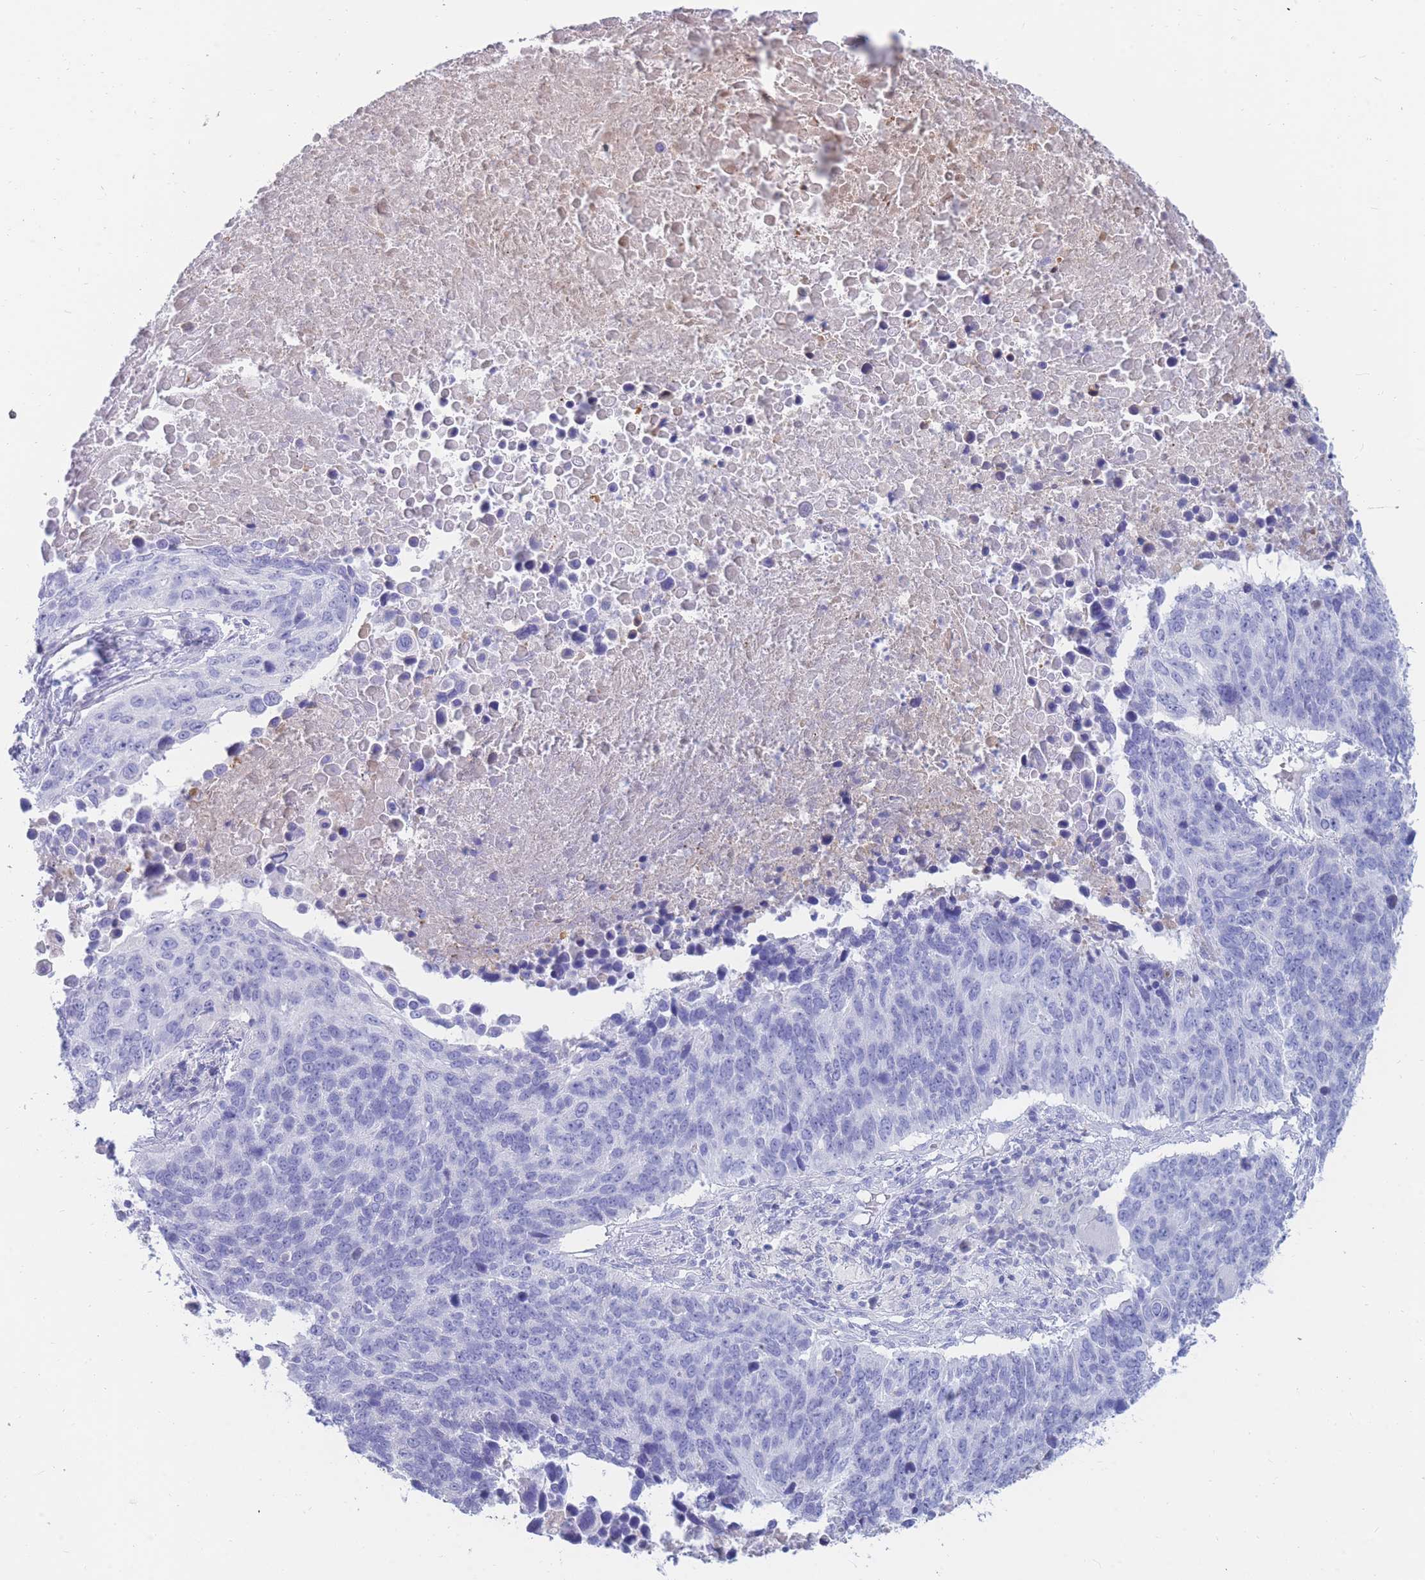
{"staining": {"intensity": "negative", "quantity": "none", "location": "none"}, "tissue": "lung cancer", "cell_type": "Tumor cells", "image_type": "cancer", "snomed": [{"axis": "morphology", "description": "Normal tissue, NOS"}, {"axis": "morphology", "description": "Squamous cell carcinoma, NOS"}, {"axis": "topography", "description": "Lymph node"}, {"axis": "topography", "description": "Lung"}], "caption": "Immunohistochemistry (IHC) micrograph of neoplastic tissue: human squamous cell carcinoma (lung) stained with DAB (3,3'-diaminobenzidine) displays no significant protein positivity in tumor cells. (DAB immunohistochemistry (IHC) visualized using brightfield microscopy, high magnification).", "gene": "NKX1-2", "patient": {"sex": "male", "age": 66}}